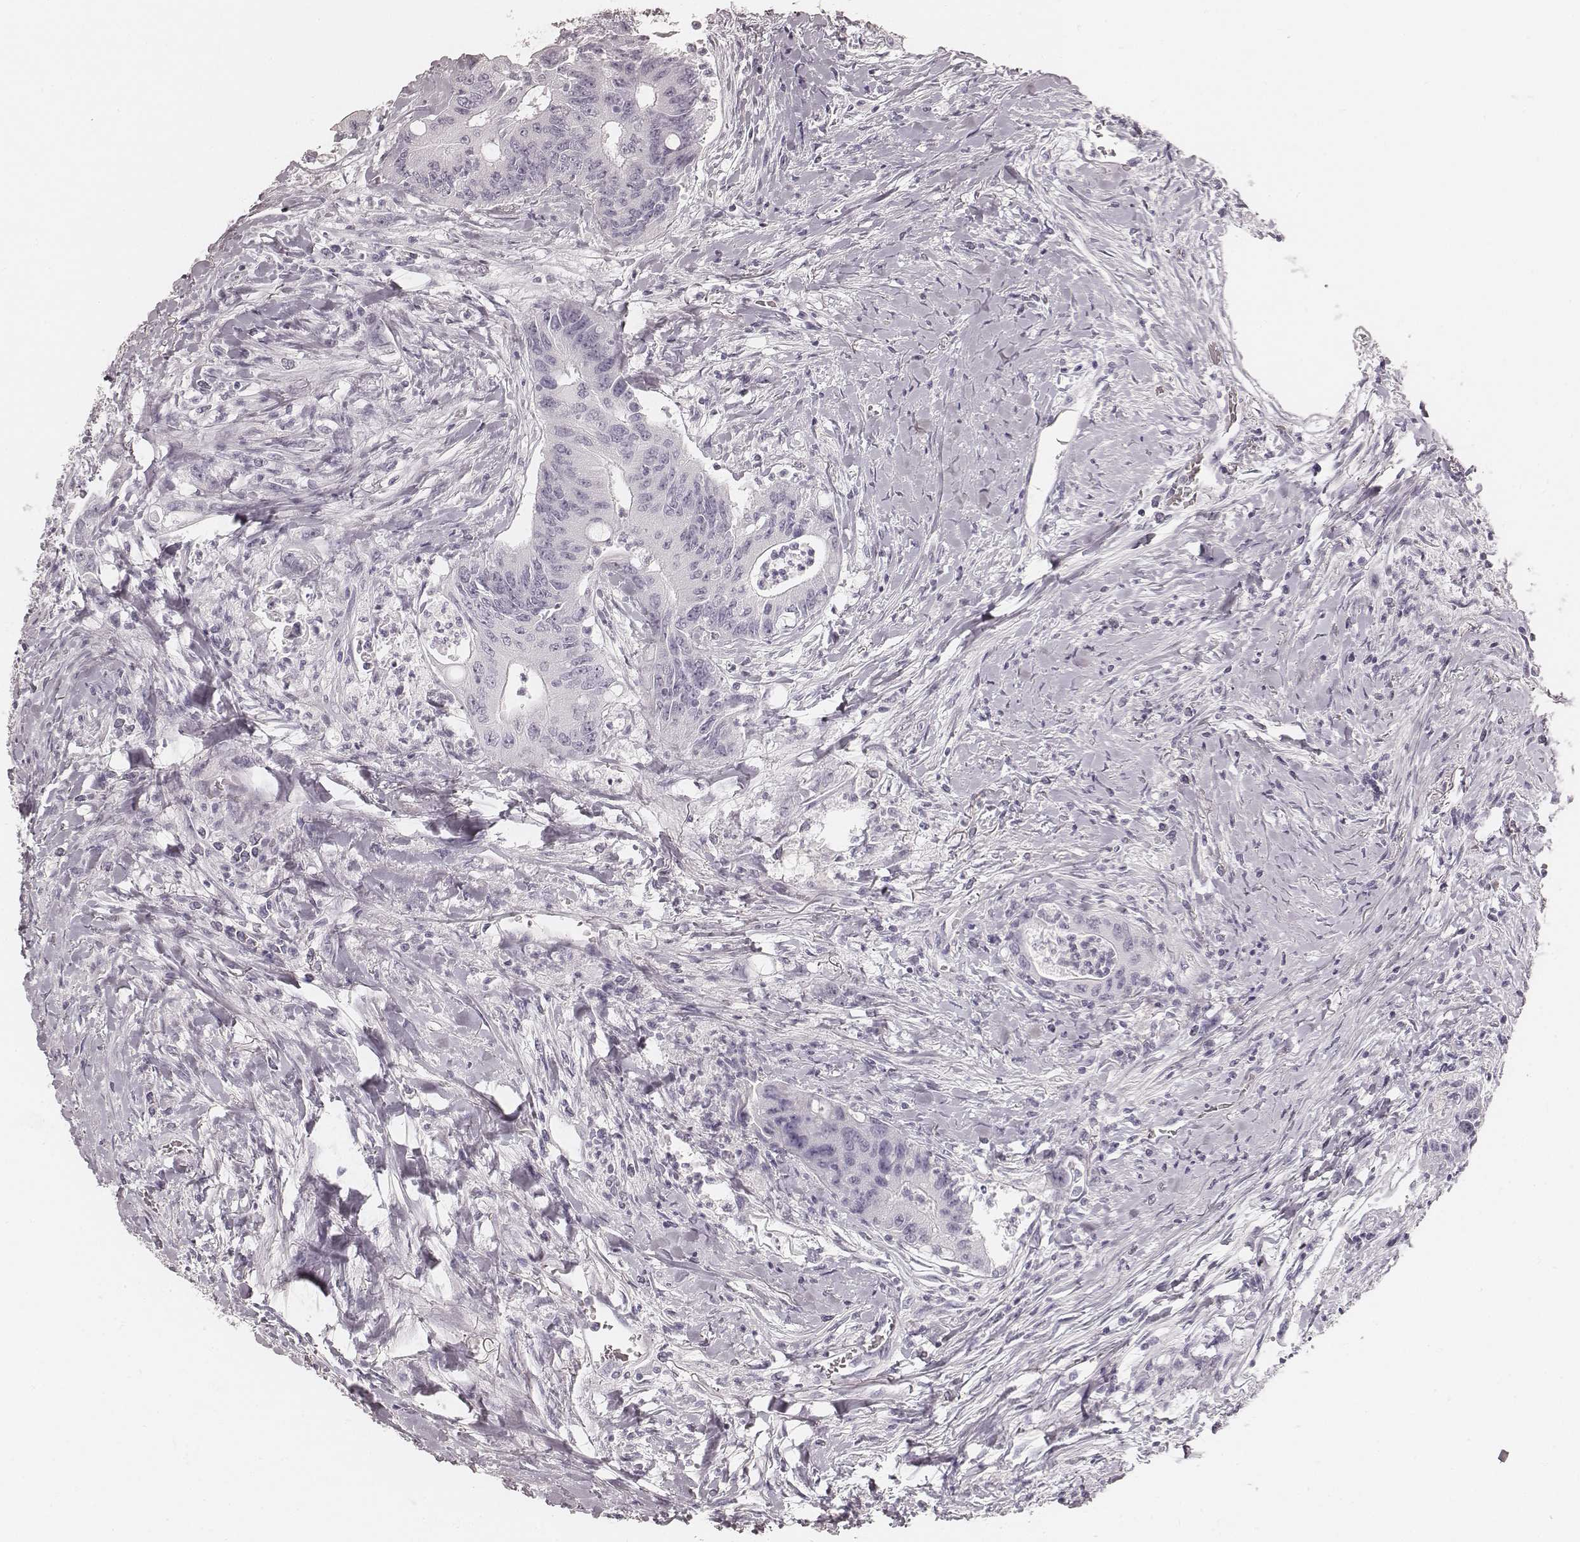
{"staining": {"intensity": "negative", "quantity": "none", "location": "none"}, "tissue": "colorectal cancer", "cell_type": "Tumor cells", "image_type": "cancer", "snomed": [{"axis": "morphology", "description": "Adenocarcinoma, NOS"}, {"axis": "topography", "description": "Rectum"}], "caption": "Tumor cells show no significant staining in adenocarcinoma (colorectal). The staining was performed using DAB (3,3'-diaminobenzidine) to visualize the protein expression in brown, while the nuclei were stained in blue with hematoxylin (Magnification: 20x).", "gene": "KRT34", "patient": {"sex": "male", "age": 59}}